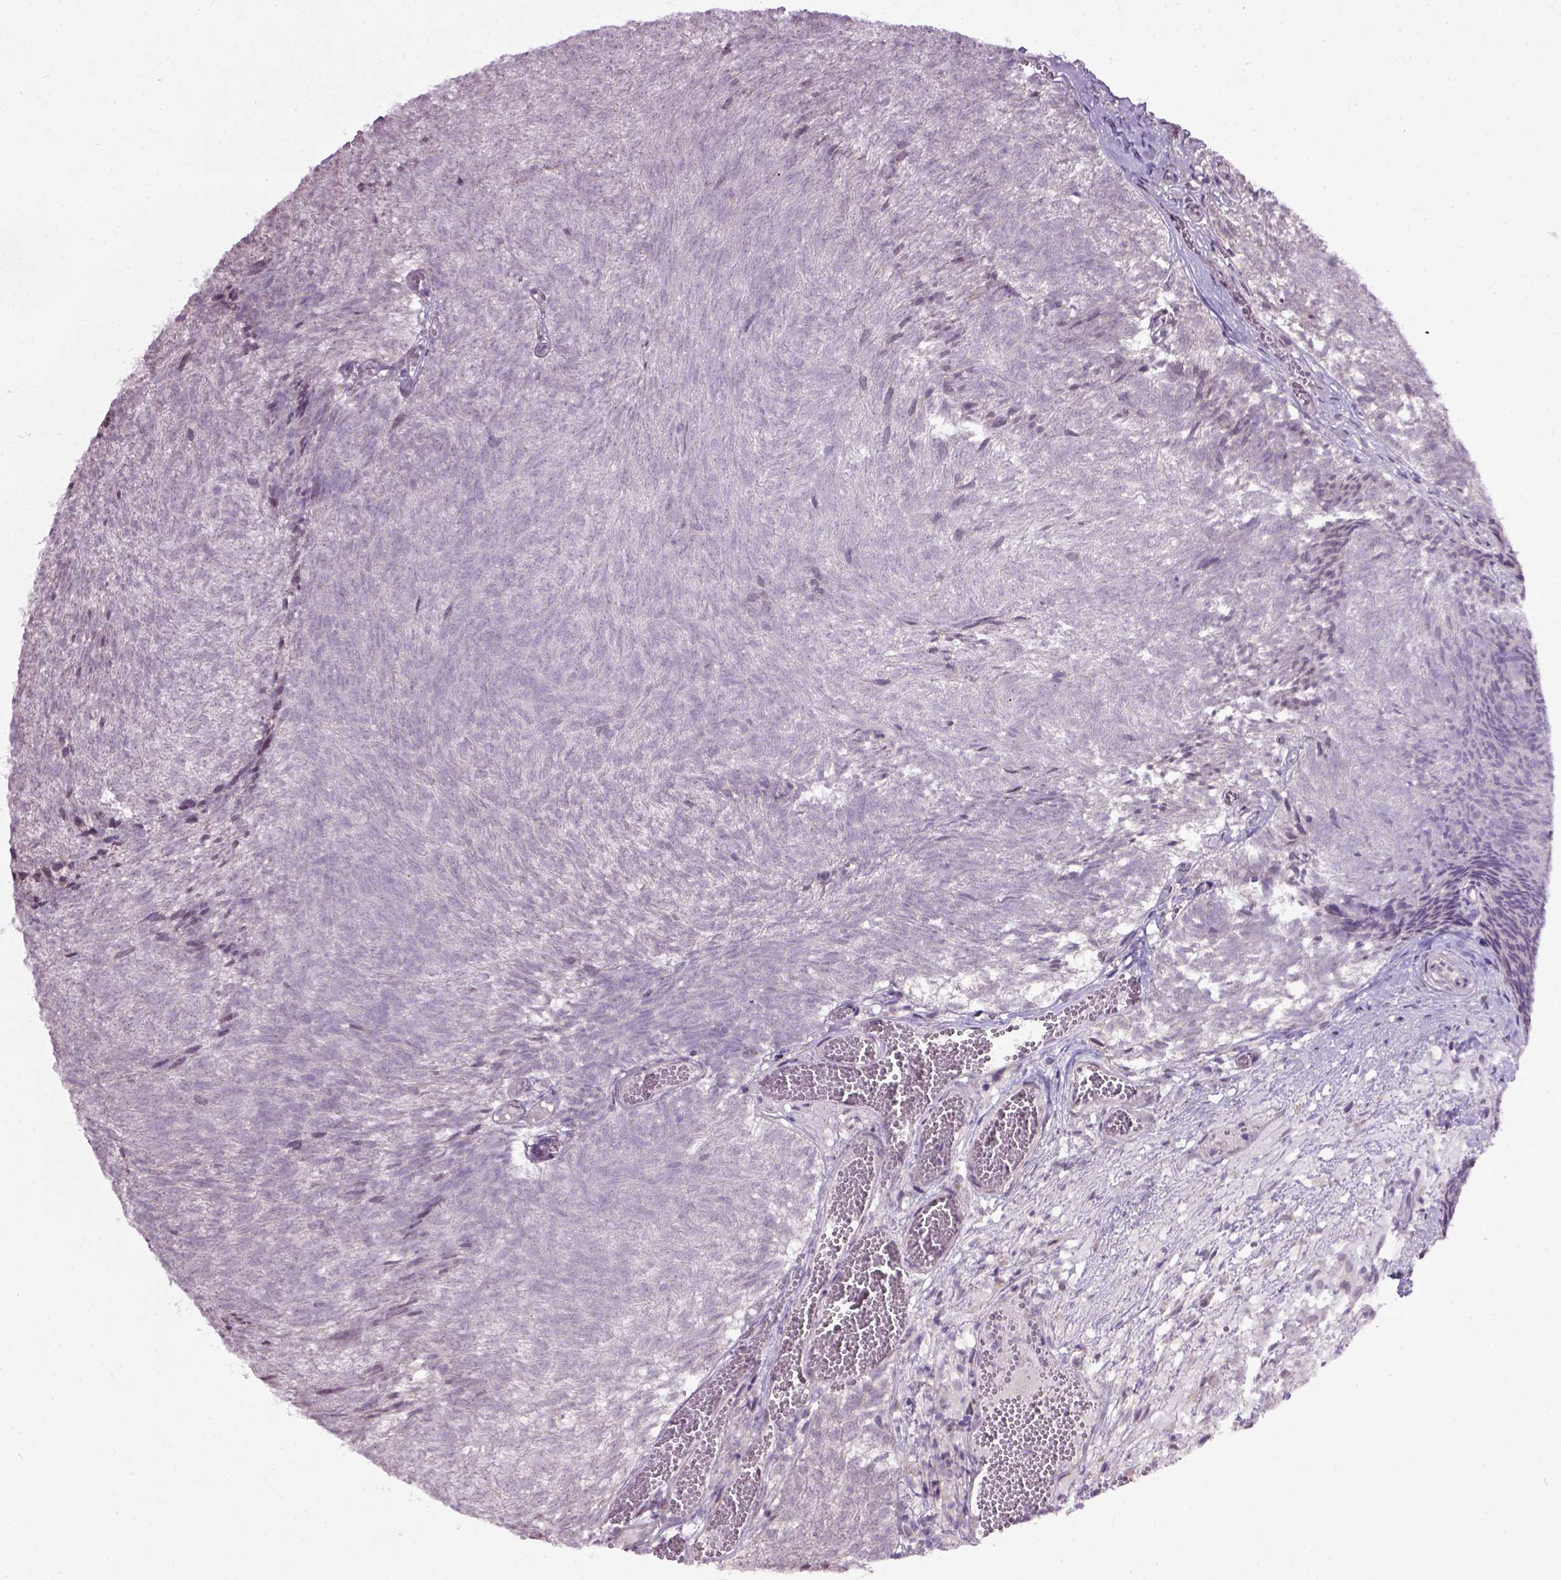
{"staining": {"intensity": "negative", "quantity": "none", "location": "none"}, "tissue": "urothelial cancer", "cell_type": "Tumor cells", "image_type": "cancer", "snomed": [{"axis": "morphology", "description": "Urothelial carcinoma, Low grade"}, {"axis": "topography", "description": "Urinary bladder"}], "caption": "Tumor cells show no significant positivity in urothelial cancer. Brightfield microscopy of IHC stained with DAB (brown) and hematoxylin (blue), captured at high magnification.", "gene": "RAB43", "patient": {"sex": "male", "age": 77}}